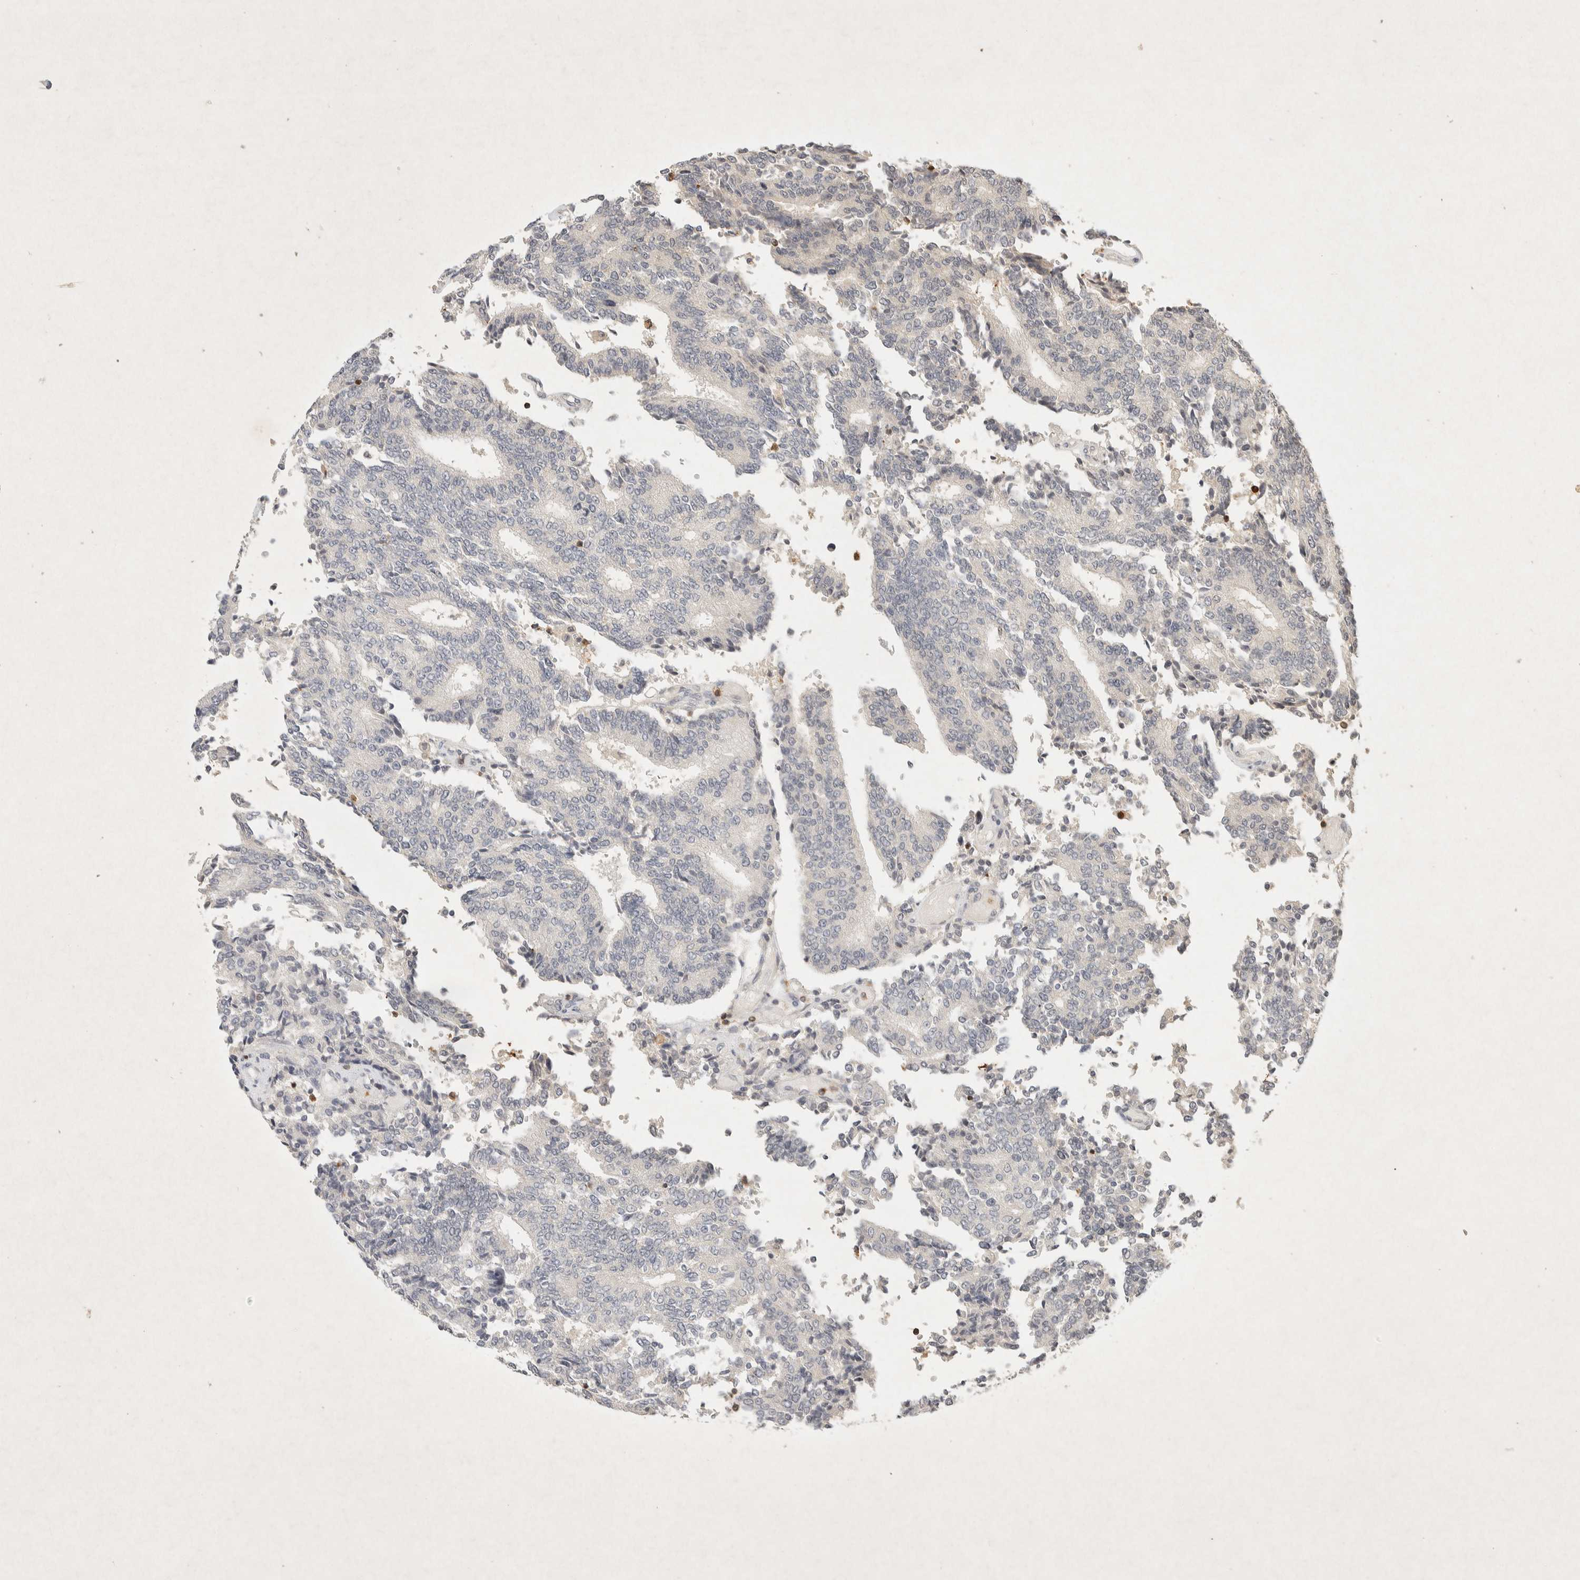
{"staining": {"intensity": "negative", "quantity": "none", "location": "none"}, "tissue": "prostate cancer", "cell_type": "Tumor cells", "image_type": "cancer", "snomed": [{"axis": "morphology", "description": "Normal tissue, NOS"}, {"axis": "morphology", "description": "Adenocarcinoma, High grade"}, {"axis": "topography", "description": "Prostate"}, {"axis": "topography", "description": "Seminal veicle"}], "caption": "DAB immunohistochemical staining of human high-grade adenocarcinoma (prostate) exhibits no significant positivity in tumor cells.", "gene": "RAC2", "patient": {"sex": "male", "age": 55}}